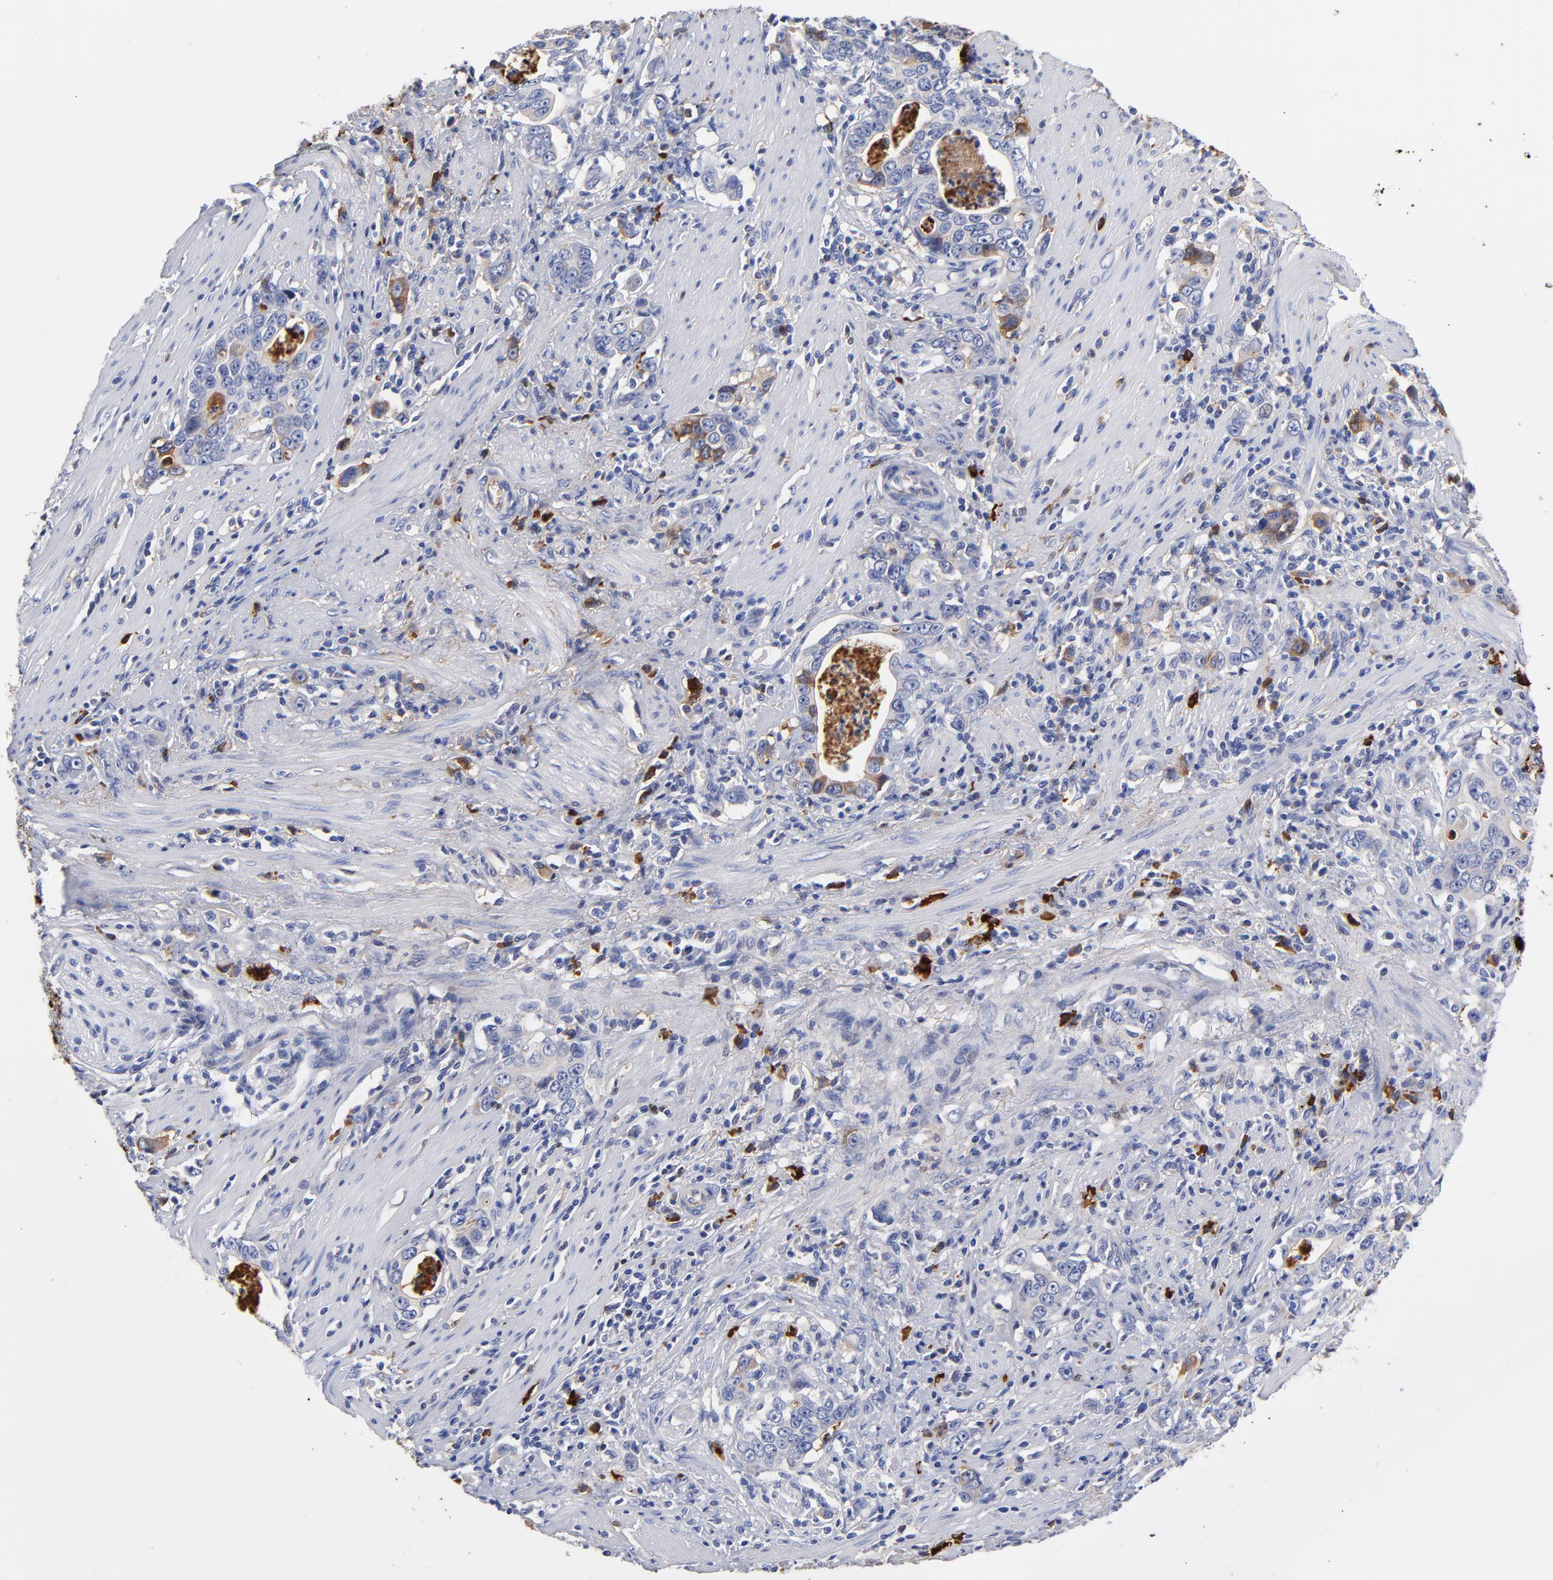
{"staining": {"intensity": "moderate", "quantity": "<25%", "location": "cytoplasmic/membranous"}, "tissue": "stomach cancer", "cell_type": "Tumor cells", "image_type": "cancer", "snomed": [{"axis": "morphology", "description": "Adenocarcinoma, NOS"}, {"axis": "topography", "description": "Stomach, lower"}], "caption": "The immunohistochemical stain labels moderate cytoplasmic/membranous staining in tumor cells of stomach cancer (adenocarcinoma) tissue. The staining is performed using DAB (3,3'-diaminobenzidine) brown chromogen to label protein expression. The nuclei are counter-stained blue using hematoxylin.", "gene": "IGLV3-10", "patient": {"sex": "female", "age": 72}}